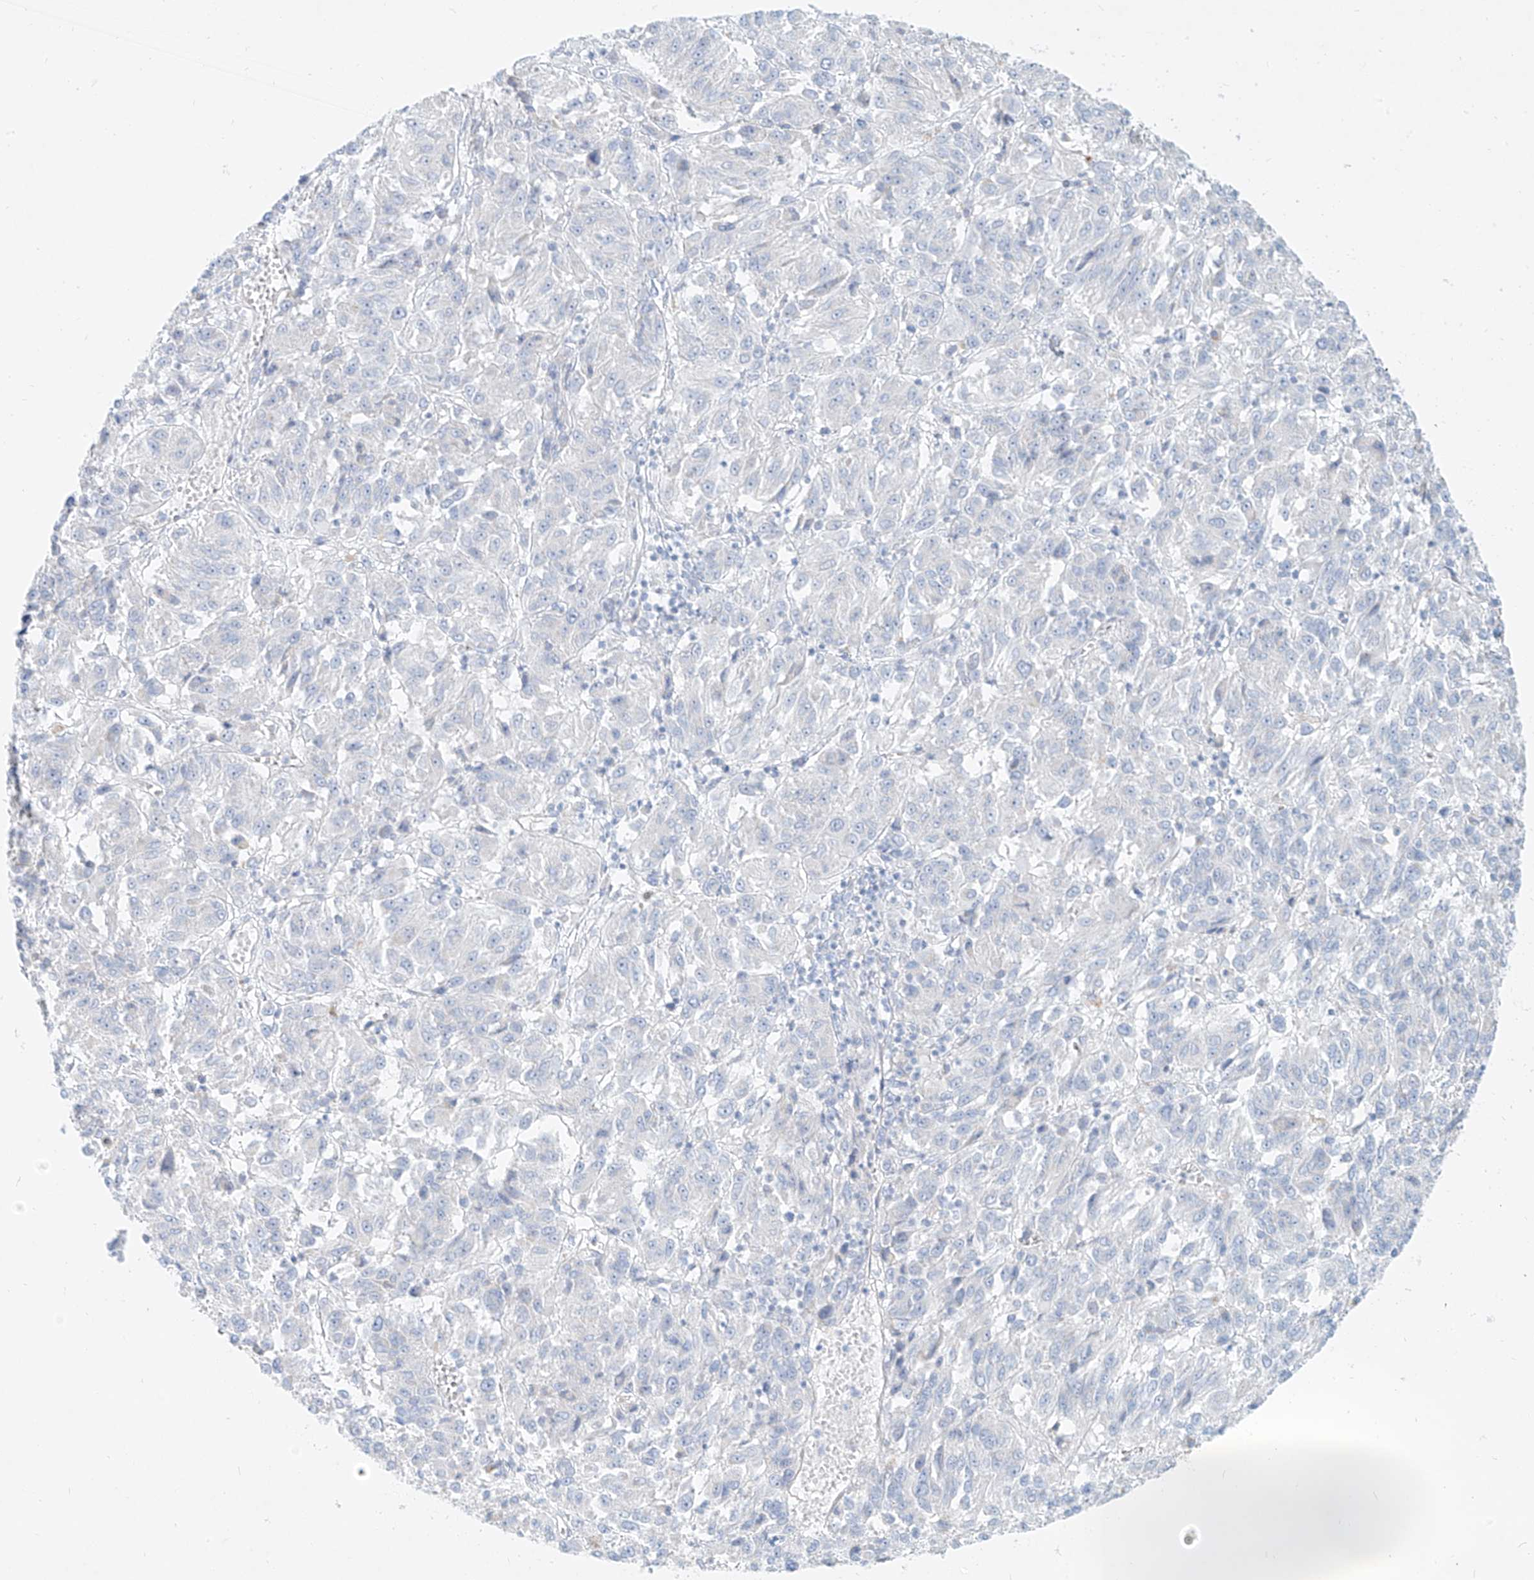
{"staining": {"intensity": "negative", "quantity": "none", "location": "none"}, "tissue": "melanoma", "cell_type": "Tumor cells", "image_type": "cancer", "snomed": [{"axis": "morphology", "description": "Malignant melanoma, Metastatic site"}, {"axis": "topography", "description": "Lung"}], "caption": "Tumor cells show no significant expression in malignant melanoma (metastatic site).", "gene": "AJM1", "patient": {"sex": "male", "age": 64}}